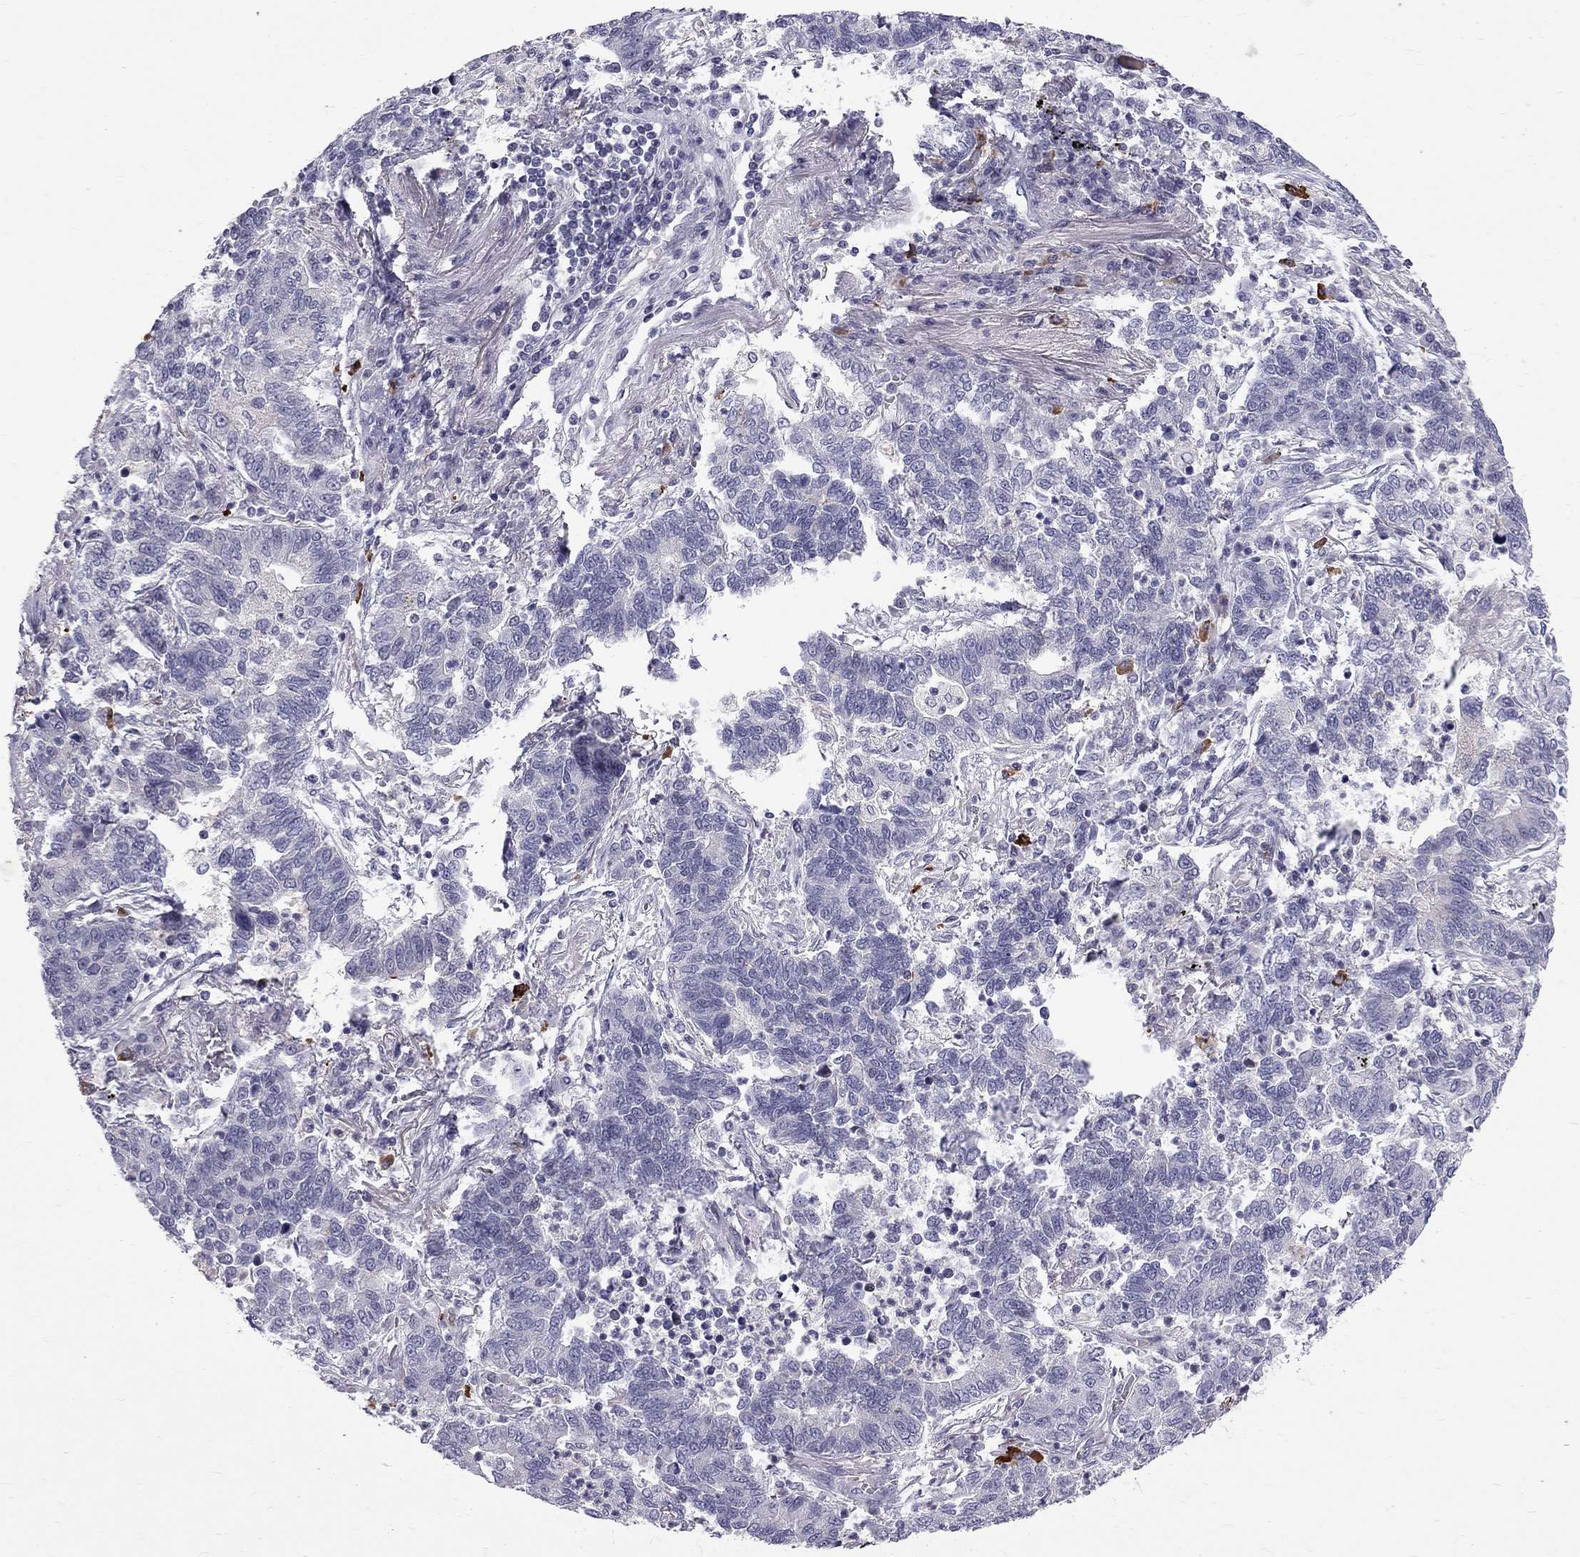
{"staining": {"intensity": "negative", "quantity": "none", "location": "none"}, "tissue": "lung cancer", "cell_type": "Tumor cells", "image_type": "cancer", "snomed": [{"axis": "morphology", "description": "Adenocarcinoma, NOS"}, {"axis": "topography", "description": "Lung"}], "caption": "This photomicrograph is of lung adenocarcinoma stained with immunohistochemistry to label a protein in brown with the nuclei are counter-stained blue. There is no positivity in tumor cells. (Stains: DAB immunohistochemistry (IHC) with hematoxylin counter stain, Microscopy: brightfield microscopy at high magnification).", "gene": "RTL9", "patient": {"sex": "female", "age": 57}}